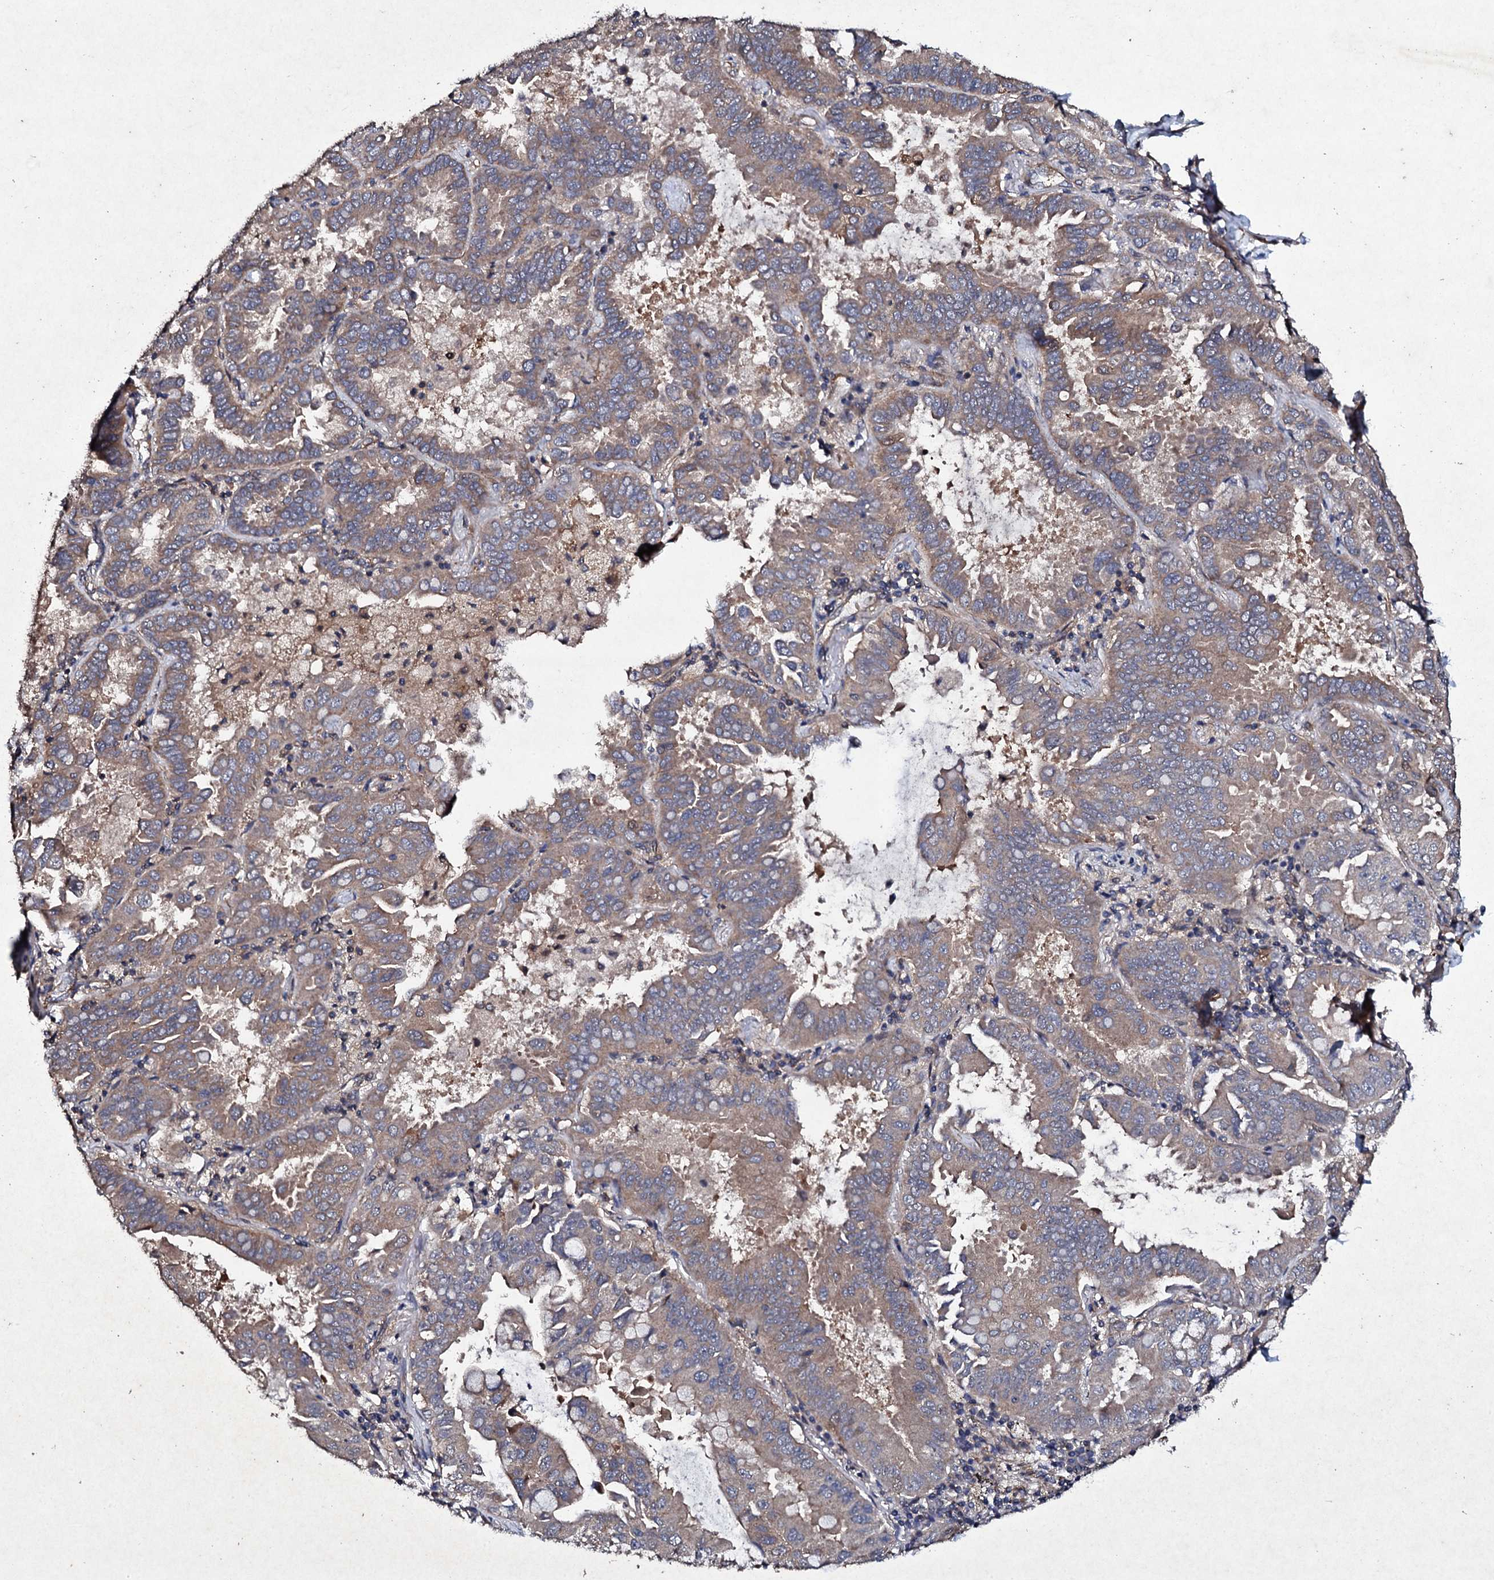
{"staining": {"intensity": "weak", "quantity": "25%-75%", "location": "cytoplasmic/membranous"}, "tissue": "lung cancer", "cell_type": "Tumor cells", "image_type": "cancer", "snomed": [{"axis": "morphology", "description": "Adenocarcinoma, NOS"}, {"axis": "topography", "description": "Lung"}], "caption": "A photomicrograph of human lung adenocarcinoma stained for a protein shows weak cytoplasmic/membranous brown staining in tumor cells. Immunohistochemistry (ihc) stains the protein of interest in brown and the nuclei are stained blue.", "gene": "MOCOS", "patient": {"sex": "male", "age": 64}}